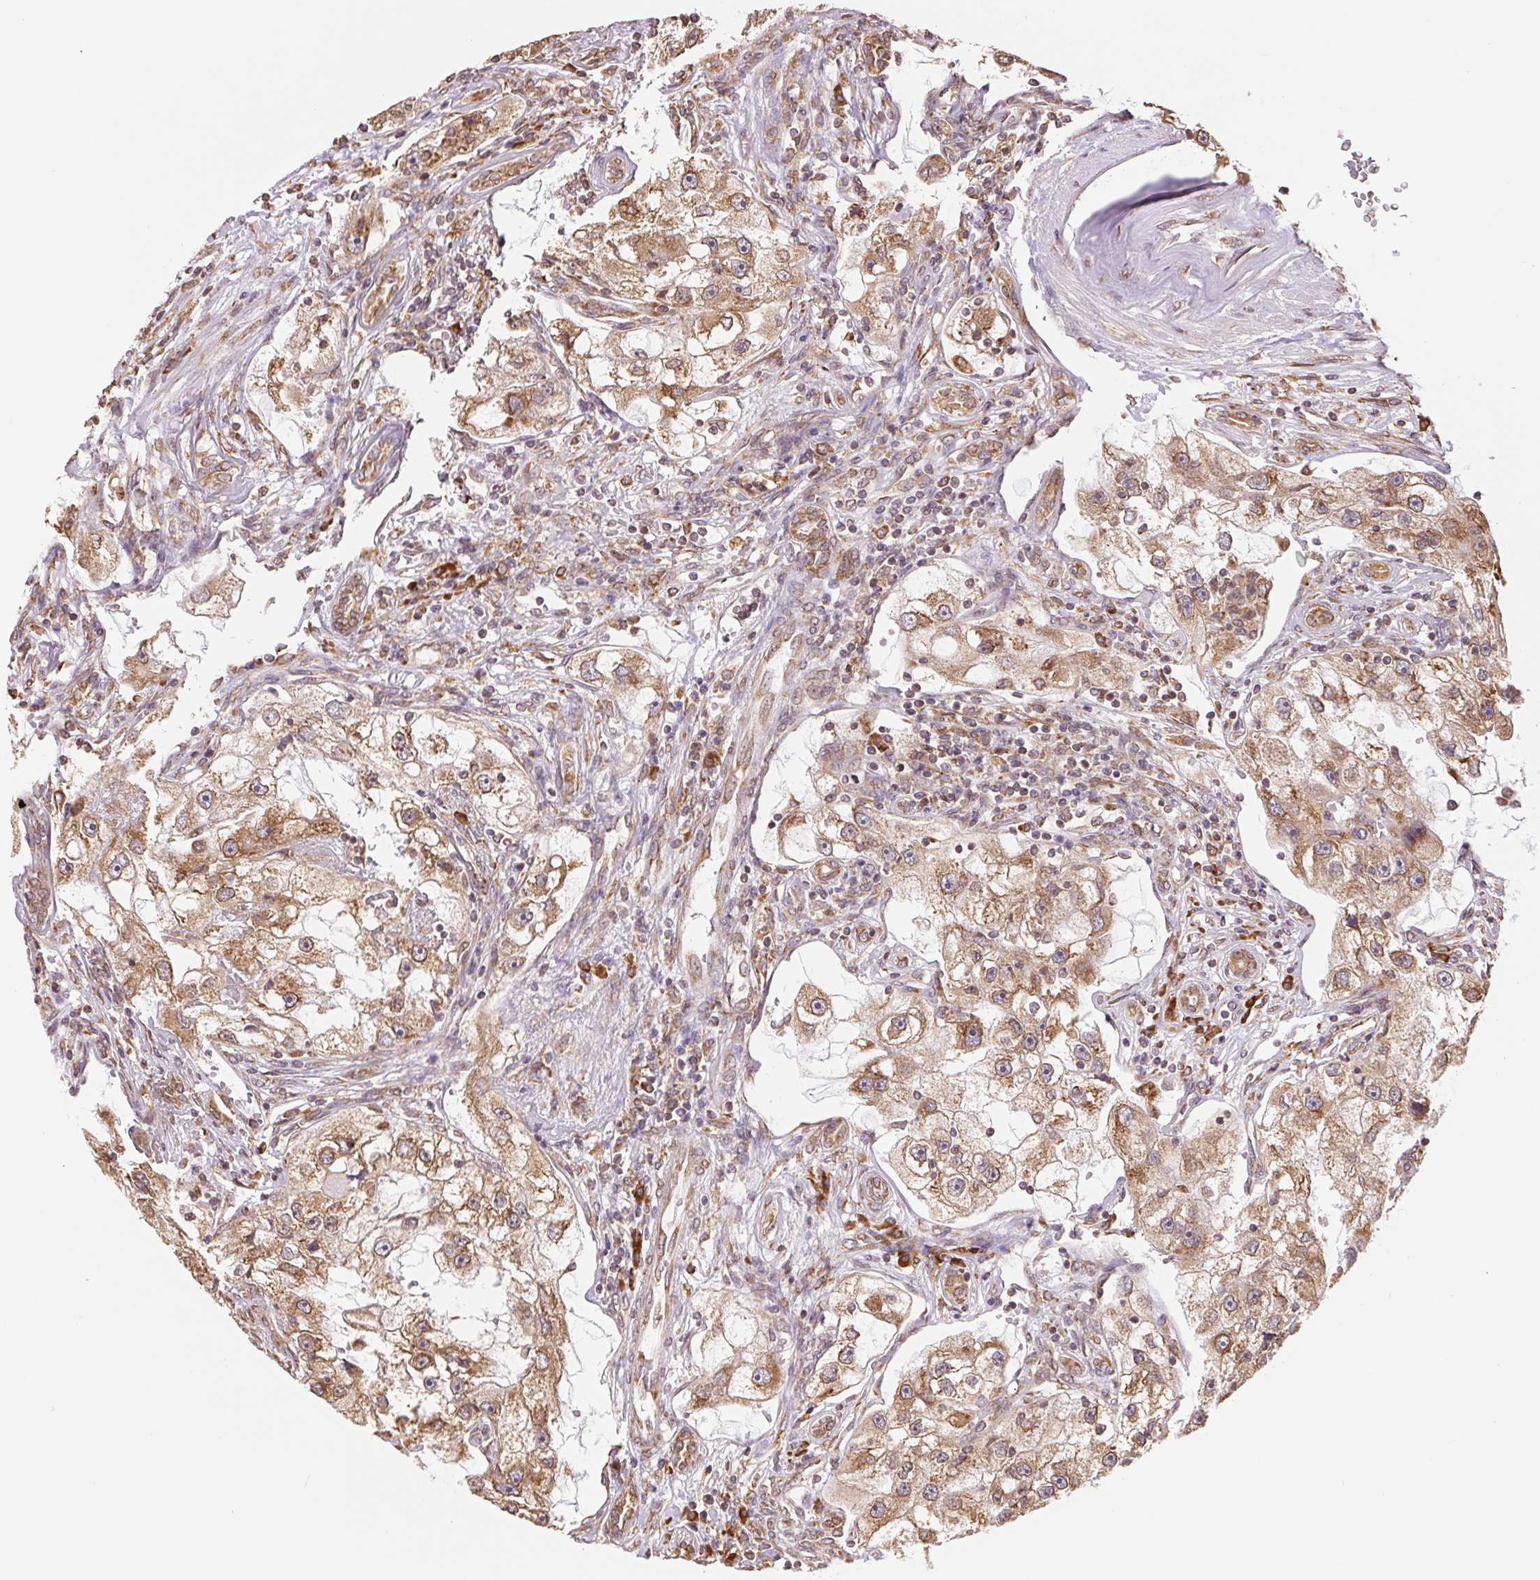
{"staining": {"intensity": "moderate", "quantity": ">75%", "location": "cytoplasmic/membranous"}, "tissue": "renal cancer", "cell_type": "Tumor cells", "image_type": "cancer", "snomed": [{"axis": "morphology", "description": "Adenocarcinoma, NOS"}, {"axis": "topography", "description": "Kidney"}], "caption": "Protein expression analysis of human adenocarcinoma (renal) reveals moderate cytoplasmic/membranous expression in about >75% of tumor cells. (Brightfield microscopy of DAB IHC at high magnification).", "gene": "RPN1", "patient": {"sex": "male", "age": 63}}